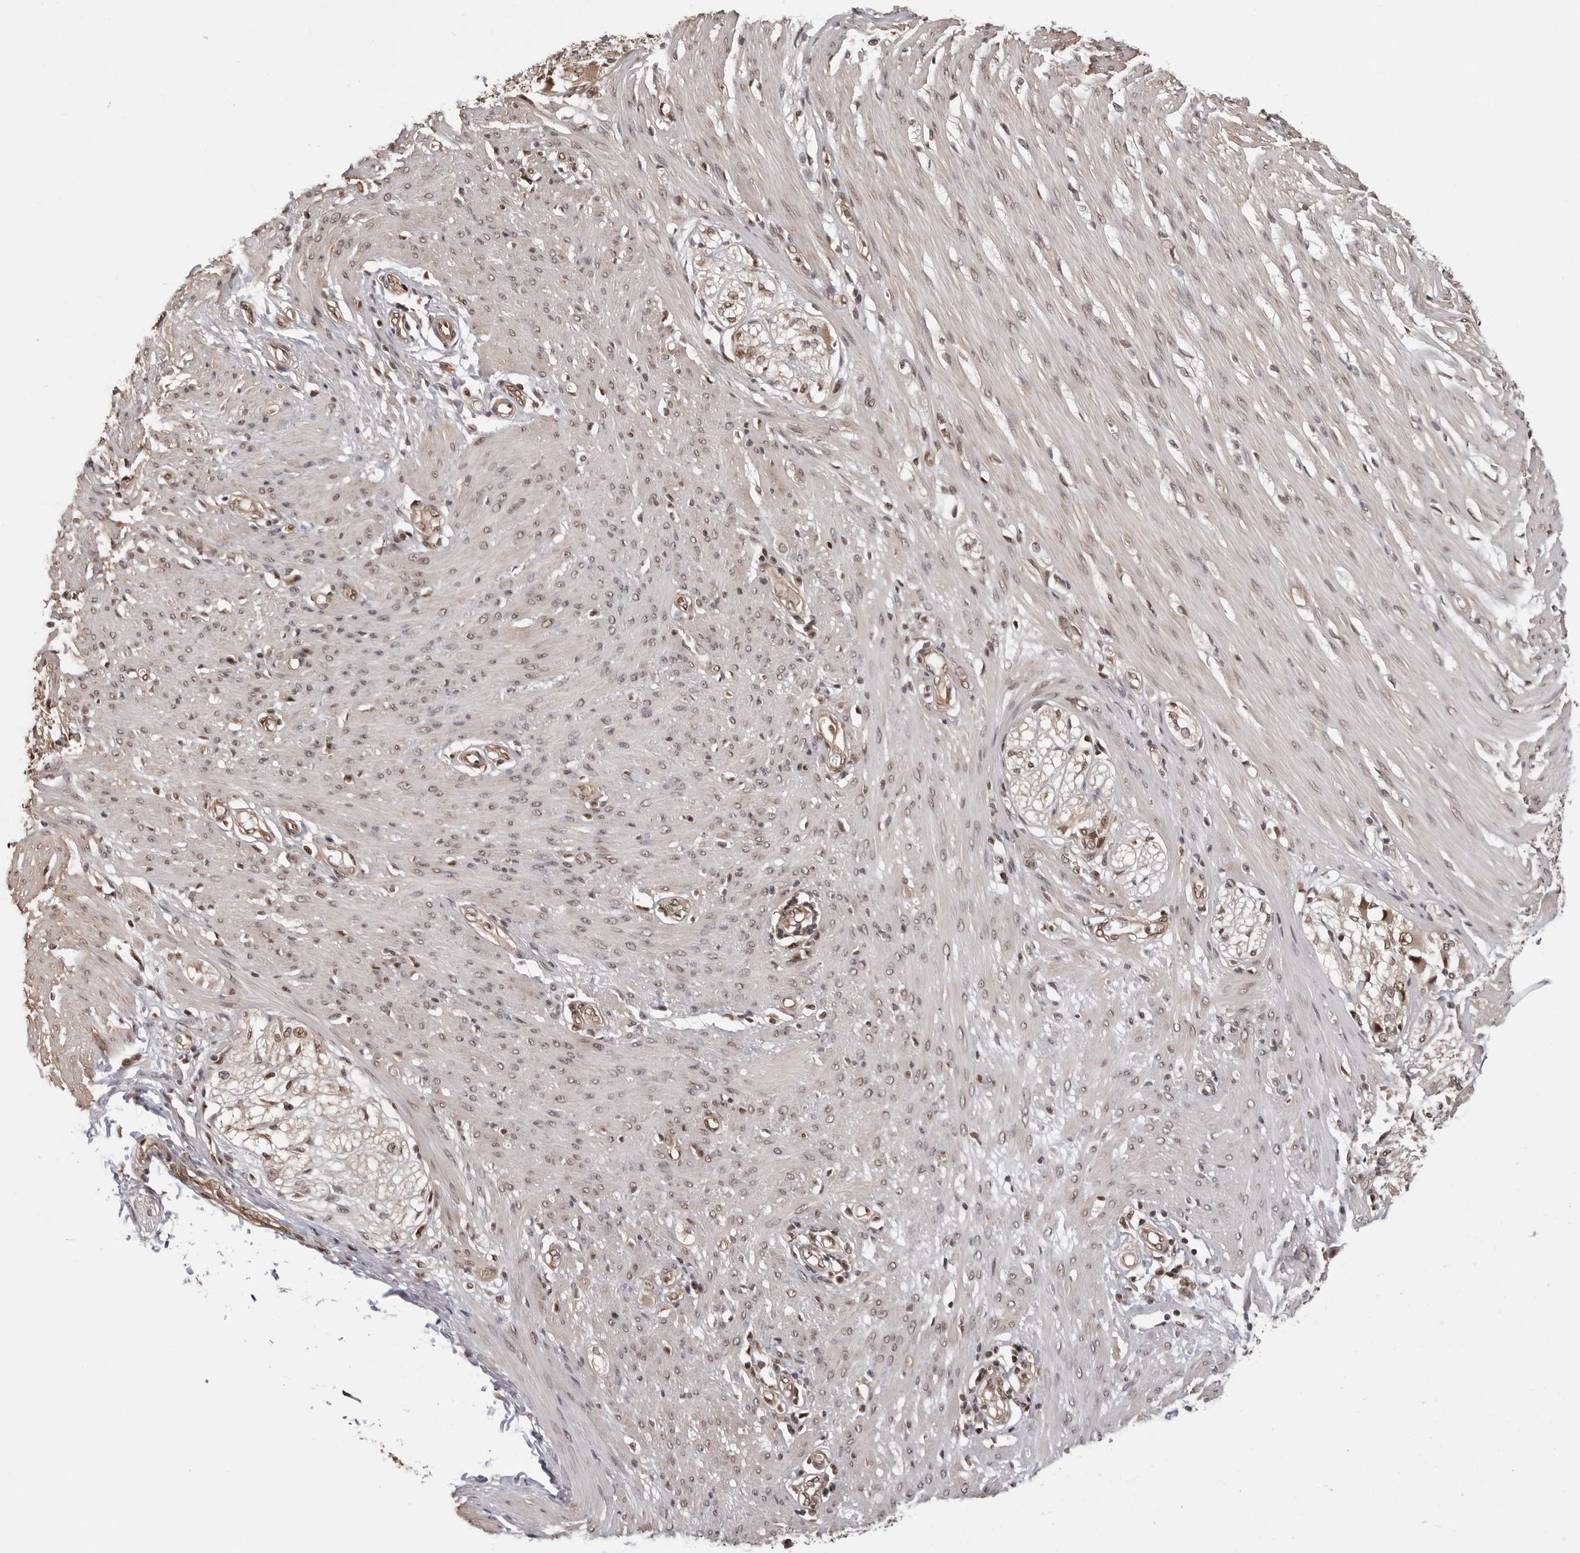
{"staining": {"intensity": "weak", "quantity": ">75%", "location": "cytoplasmic/membranous,nuclear"}, "tissue": "smooth muscle", "cell_type": "Smooth muscle cells", "image_type": "normal", "snomed": [{"axis": "morphology", "description": "Normal tissue, NOS"}, {"axis": "morphology", "description": "Adenocarcinoma, NOS"}, {"axis": "topography", "description": "Colon"}, {"axis": "topography", "description": "Peripheral nerve tissue"}], "caption": "A histopathology image of smooth muscle stained for a protein shows weak cytoplasmic/membranous,nuclear brown staining in smooth muscle cells. The protein is stained brown, and the nuclei are stained in blue (DAB (3,3'-diaminobenzidine) IHC with brightfield microscopy, high magnification).", "gene": "SDE2", "patient": {"sex": "male", "age": 14}}